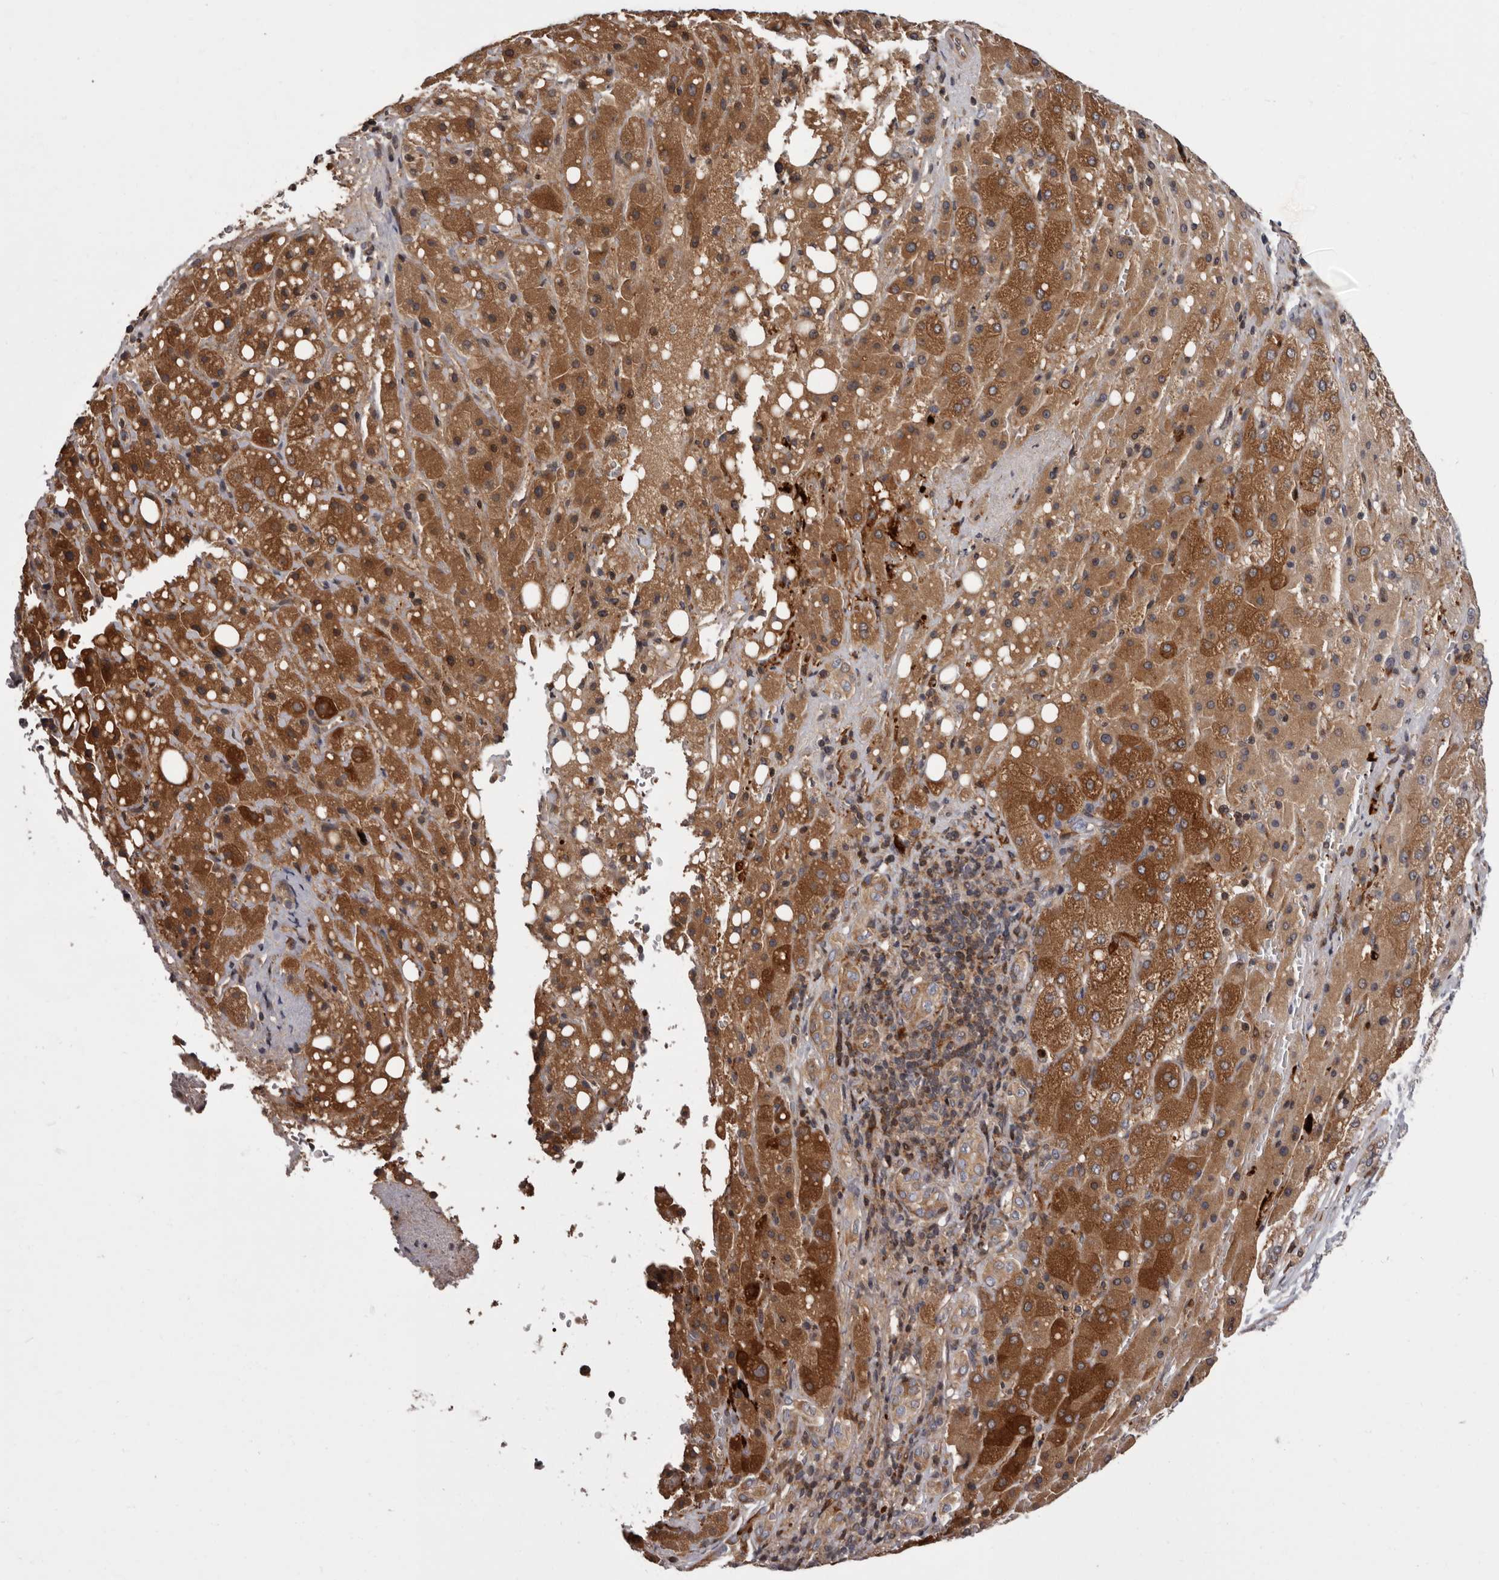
{"staining": {"intensity": "moderate", "quantity": ">75%", "location": "cytoplasmic/membranous"}, "tissue": "liver cancer", "cell_type": "Tumor cells", "image_type": "cancer", "snomed": [{"axis": "morphology", "description": "Carcinoma, Hepatocellular, NOS"}, {"axis": "topography", "description": "Liver"}], "caption": "Liver hepatocellular carcinoma stained with a protein marker exhibits moderate staining in tumor cells.", "gene": "FGFR4", "patient": {"sex": "male", "age": 80}}